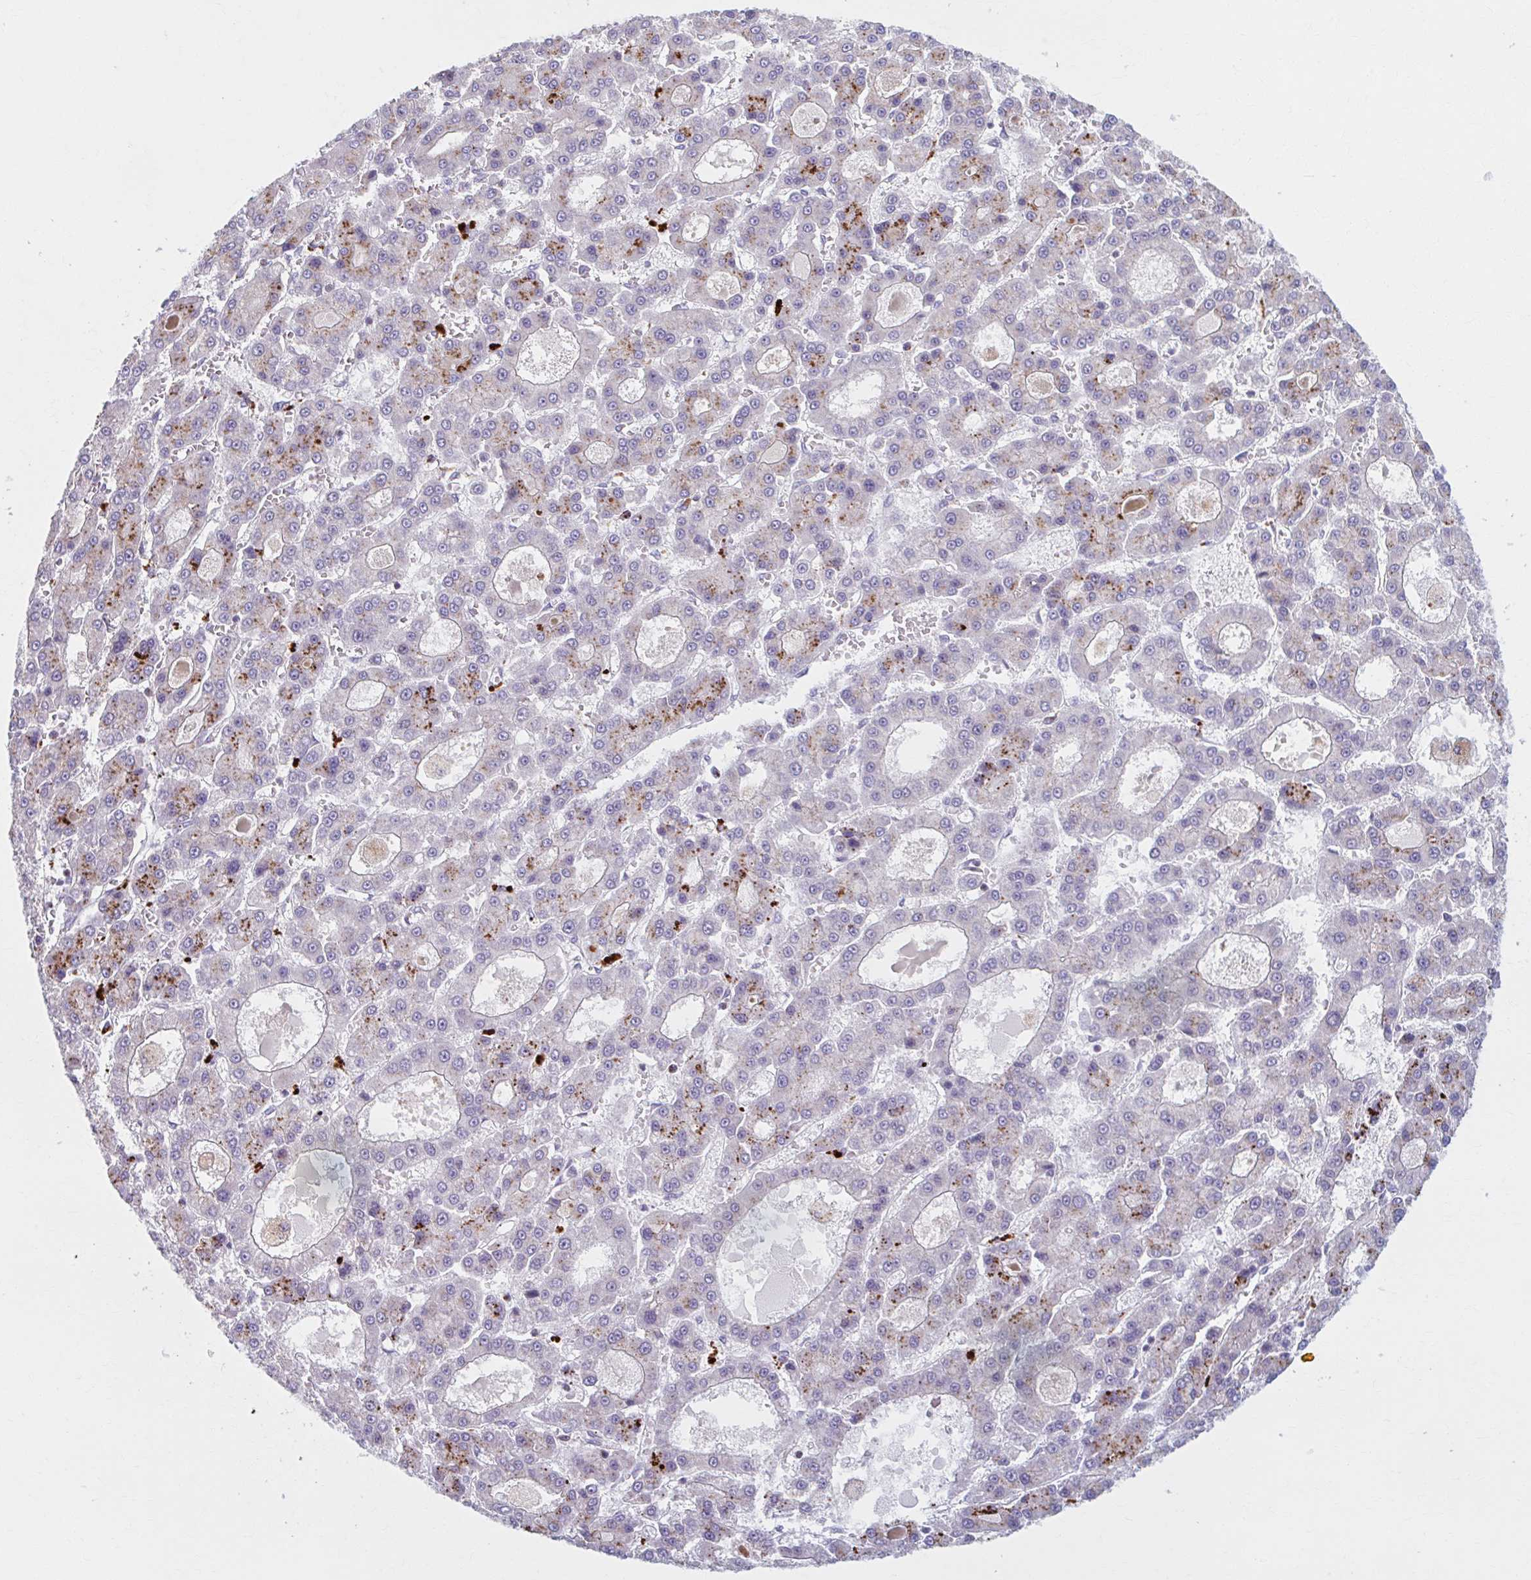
{"staining": {"intensity": "strong", "quantity": "<25%", "location": "cytoplasmic/membranous"}, "tissue": "liver cancer", "cell_type": "Tumor cells", "image_type": "cancer", "snomed": [{"axis": "morphology", "description": "Carcinoma, Hepatocellular, NOS"}, {"axis": "topography", "description": "Liver"}], "caption": "Human liver hepatocellular carcinoma stained with a brown dye demonstrates strong cytoplasmic/membranous positive expression in approximately <25% of tumor cells.", "gene": "ADAT3", "patient": {"sex": "male", "age": 70}}